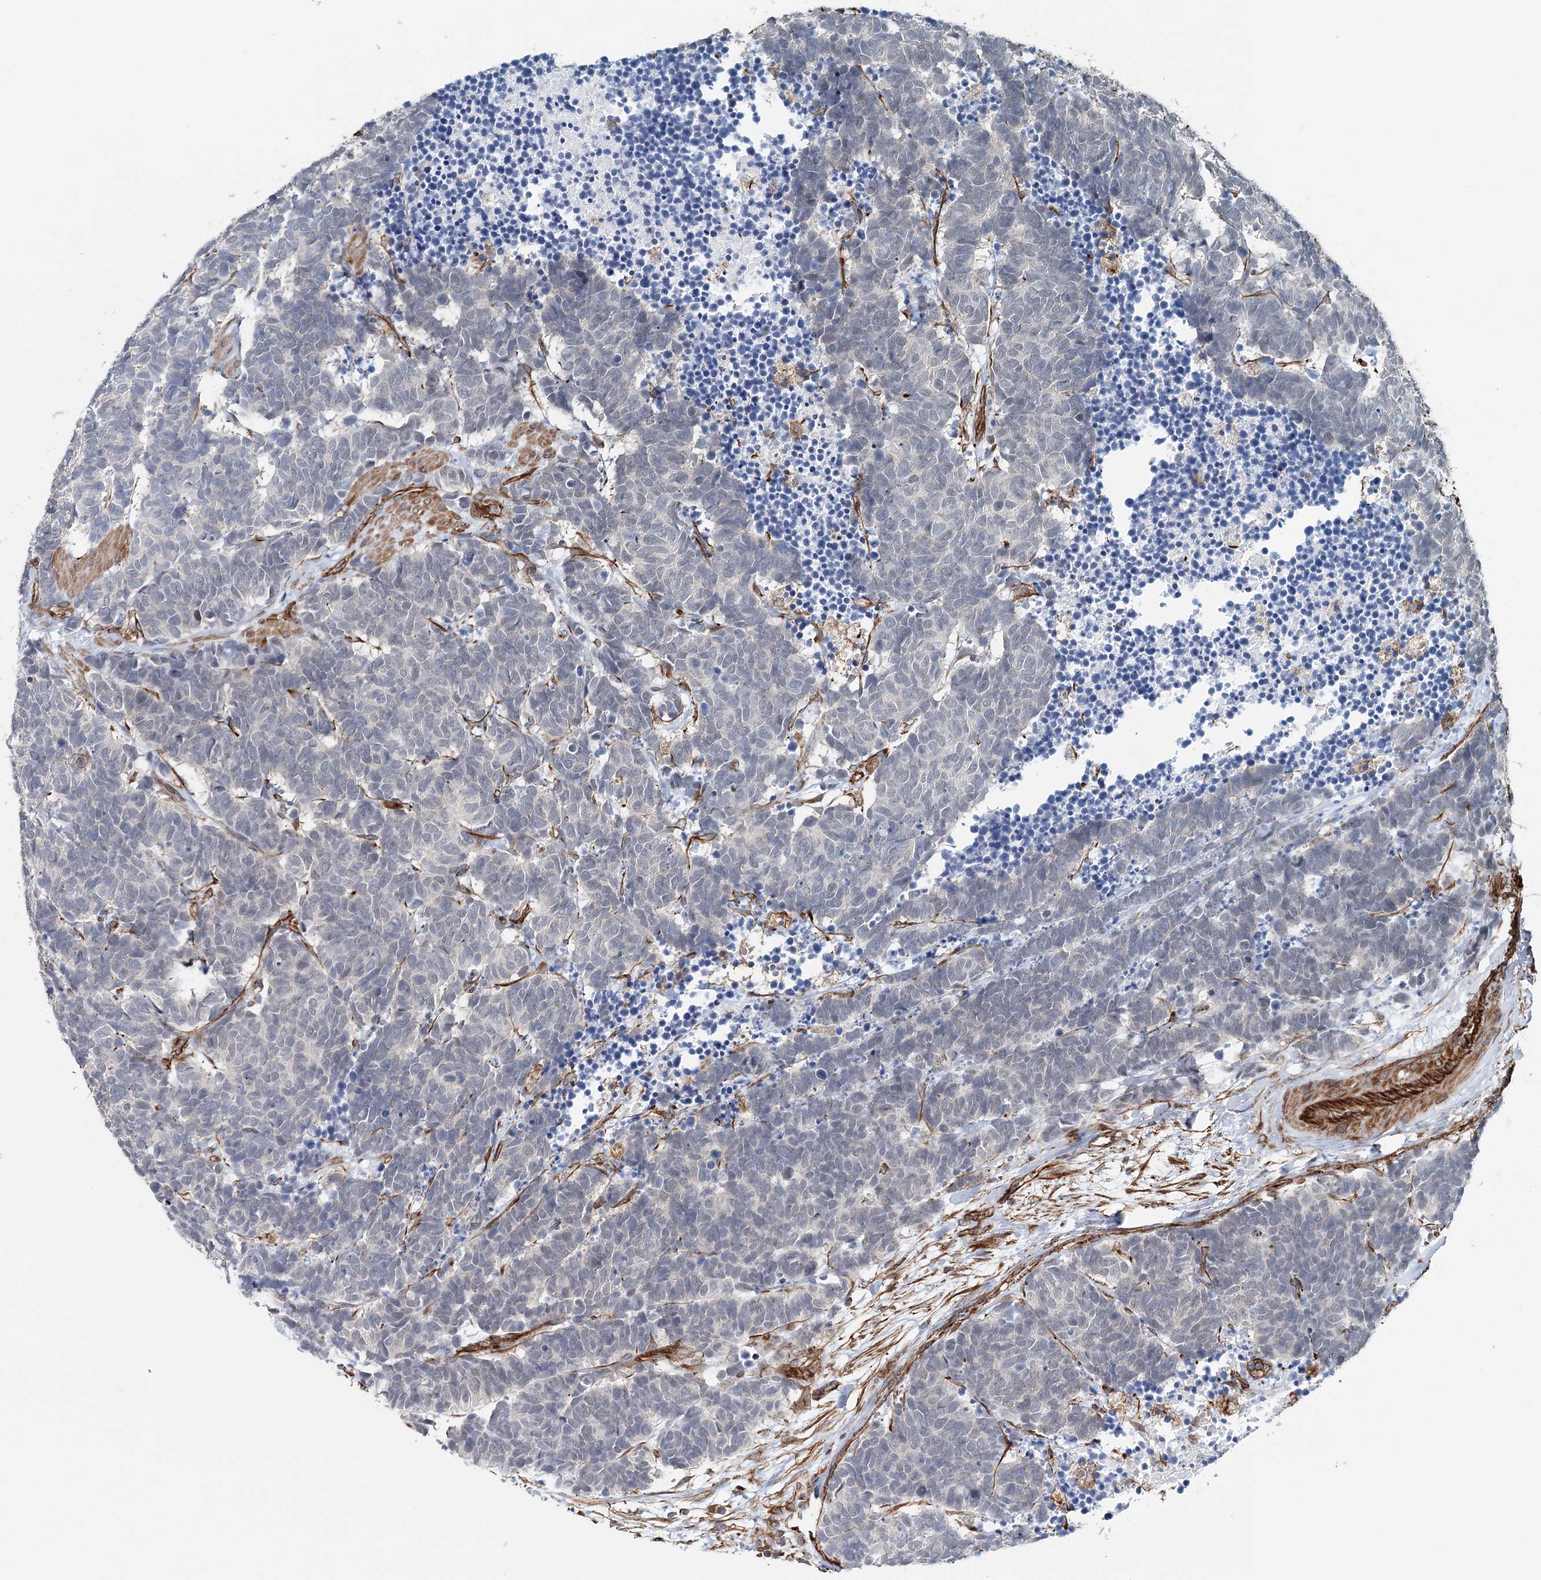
{"staining": {"intensity": "negative", "quantity": "none", "location": "none"}, "tissue": "carcinoid", "cell_type": "Tumor cells", "image_type": "cancer", "snomed": [{"axis": "morphology", "description": "Carcinoma, NOS"}, {"axis": "morphology", "description": "Carcinoid, malignant, NOS"}, {"axis": "topography", "description": "Urinary bladder"}], "caption": "High power microscopy image of an immunohistochemistry (IHC) histopathology image of carcinoma, revealing no significant positivity in tumor cells.", "gene": "SYNPO", "patient": {"sex": "male", "age": 57}}